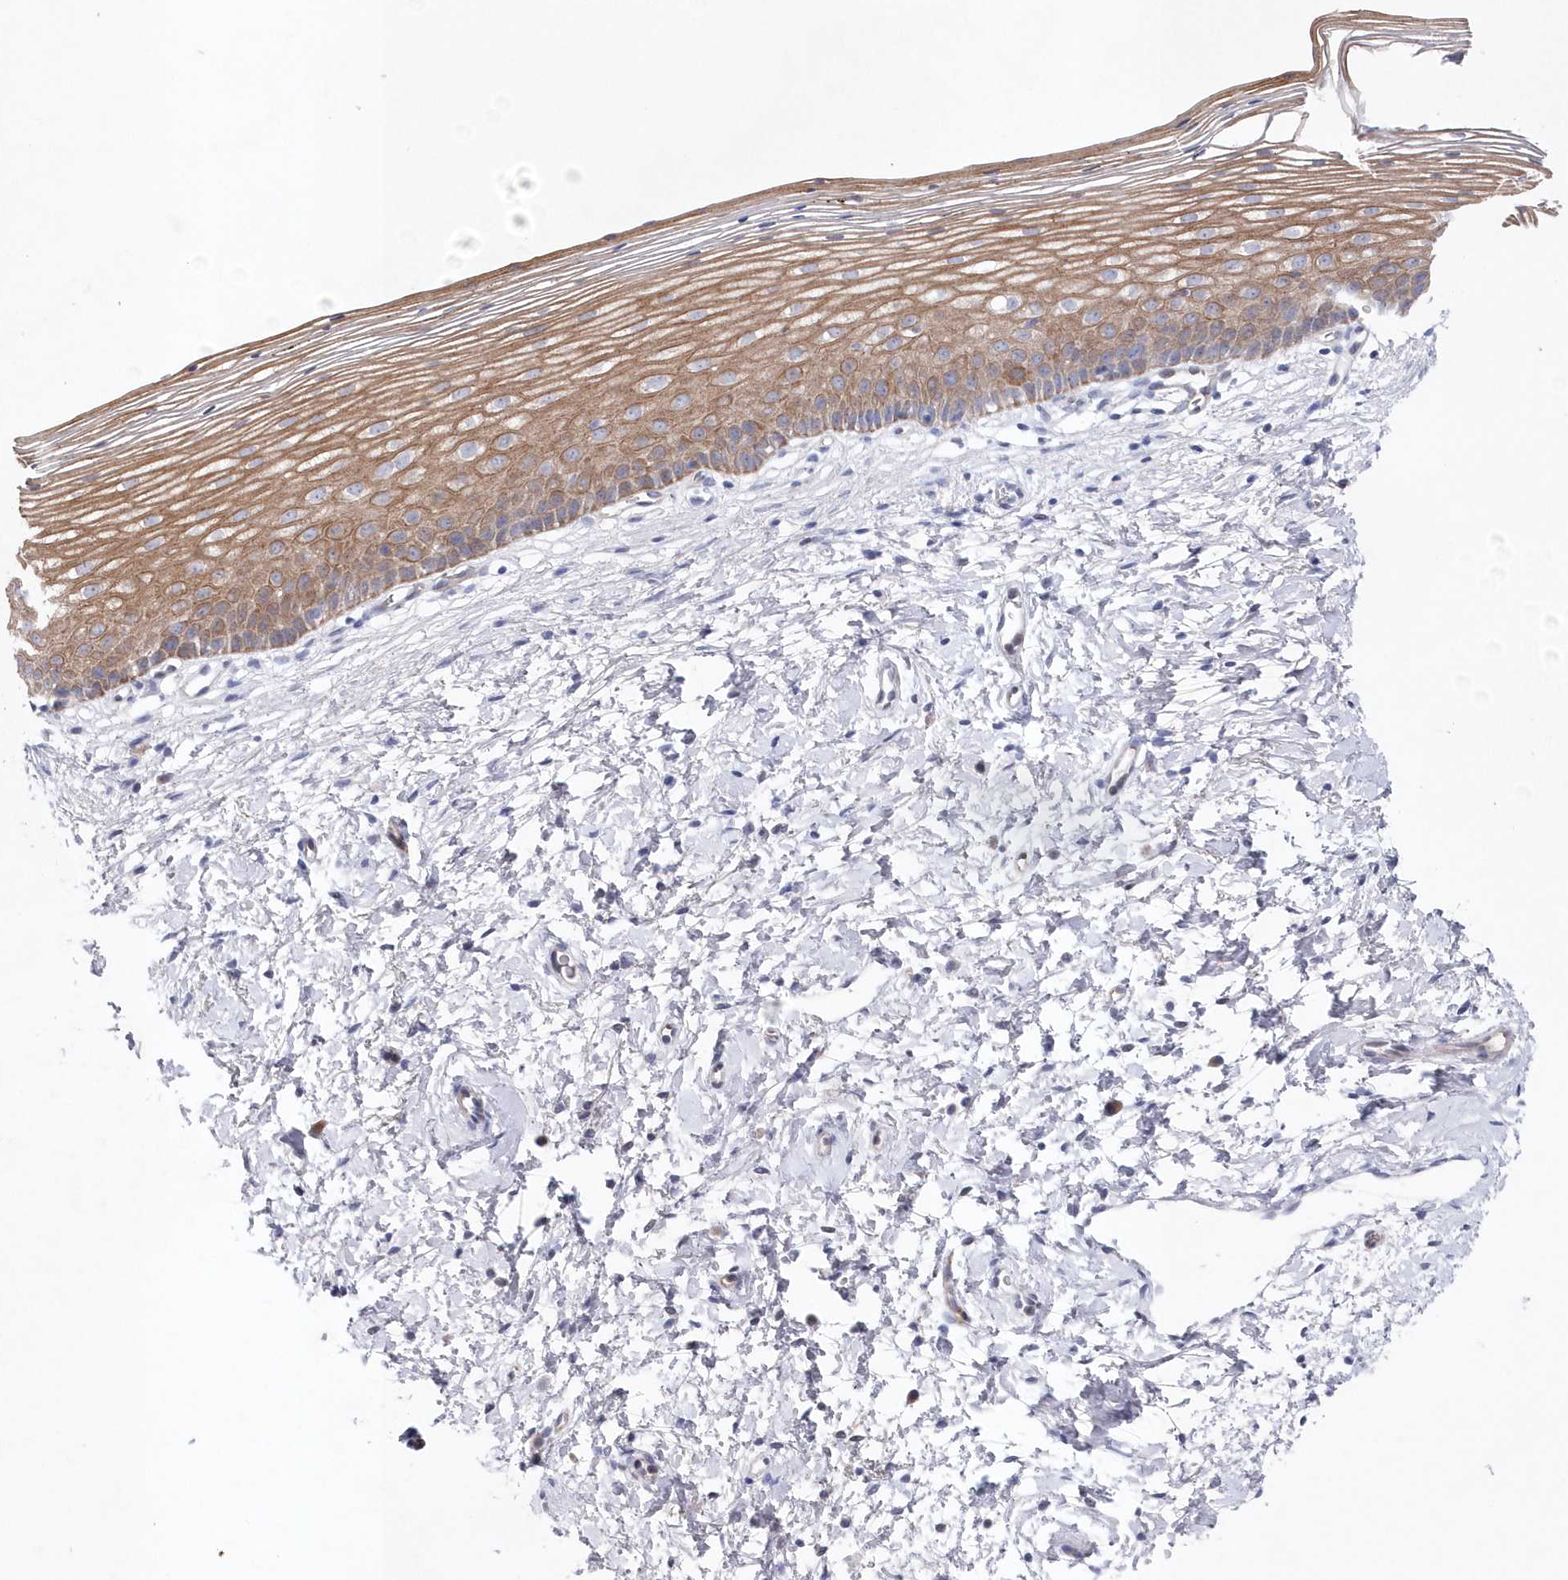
{"staining": {"intensity": "moderate", "quantity": "<25%", "location": "cytoplasmic/membranous"}, "tissue": "cervix", "cell_type": "Glandular cells", "image_type": "normal", "snomed": [{"axis": "morphology", "description": "Normal tissue, NOS"}, {"axis": "topography", "description": "Cervix"}], "caption": "IHC photomicrograph of normal cervix: cervix stained using immunohistochemistry displays low levels of moderate protein expression localized specifically in the cytoplasmic/membranous of glandular cells, appearing as a cytoplasmic/membranous brown color.", "gene": "KIAA1586", "patient": {"sex": "female", "age": 72}}